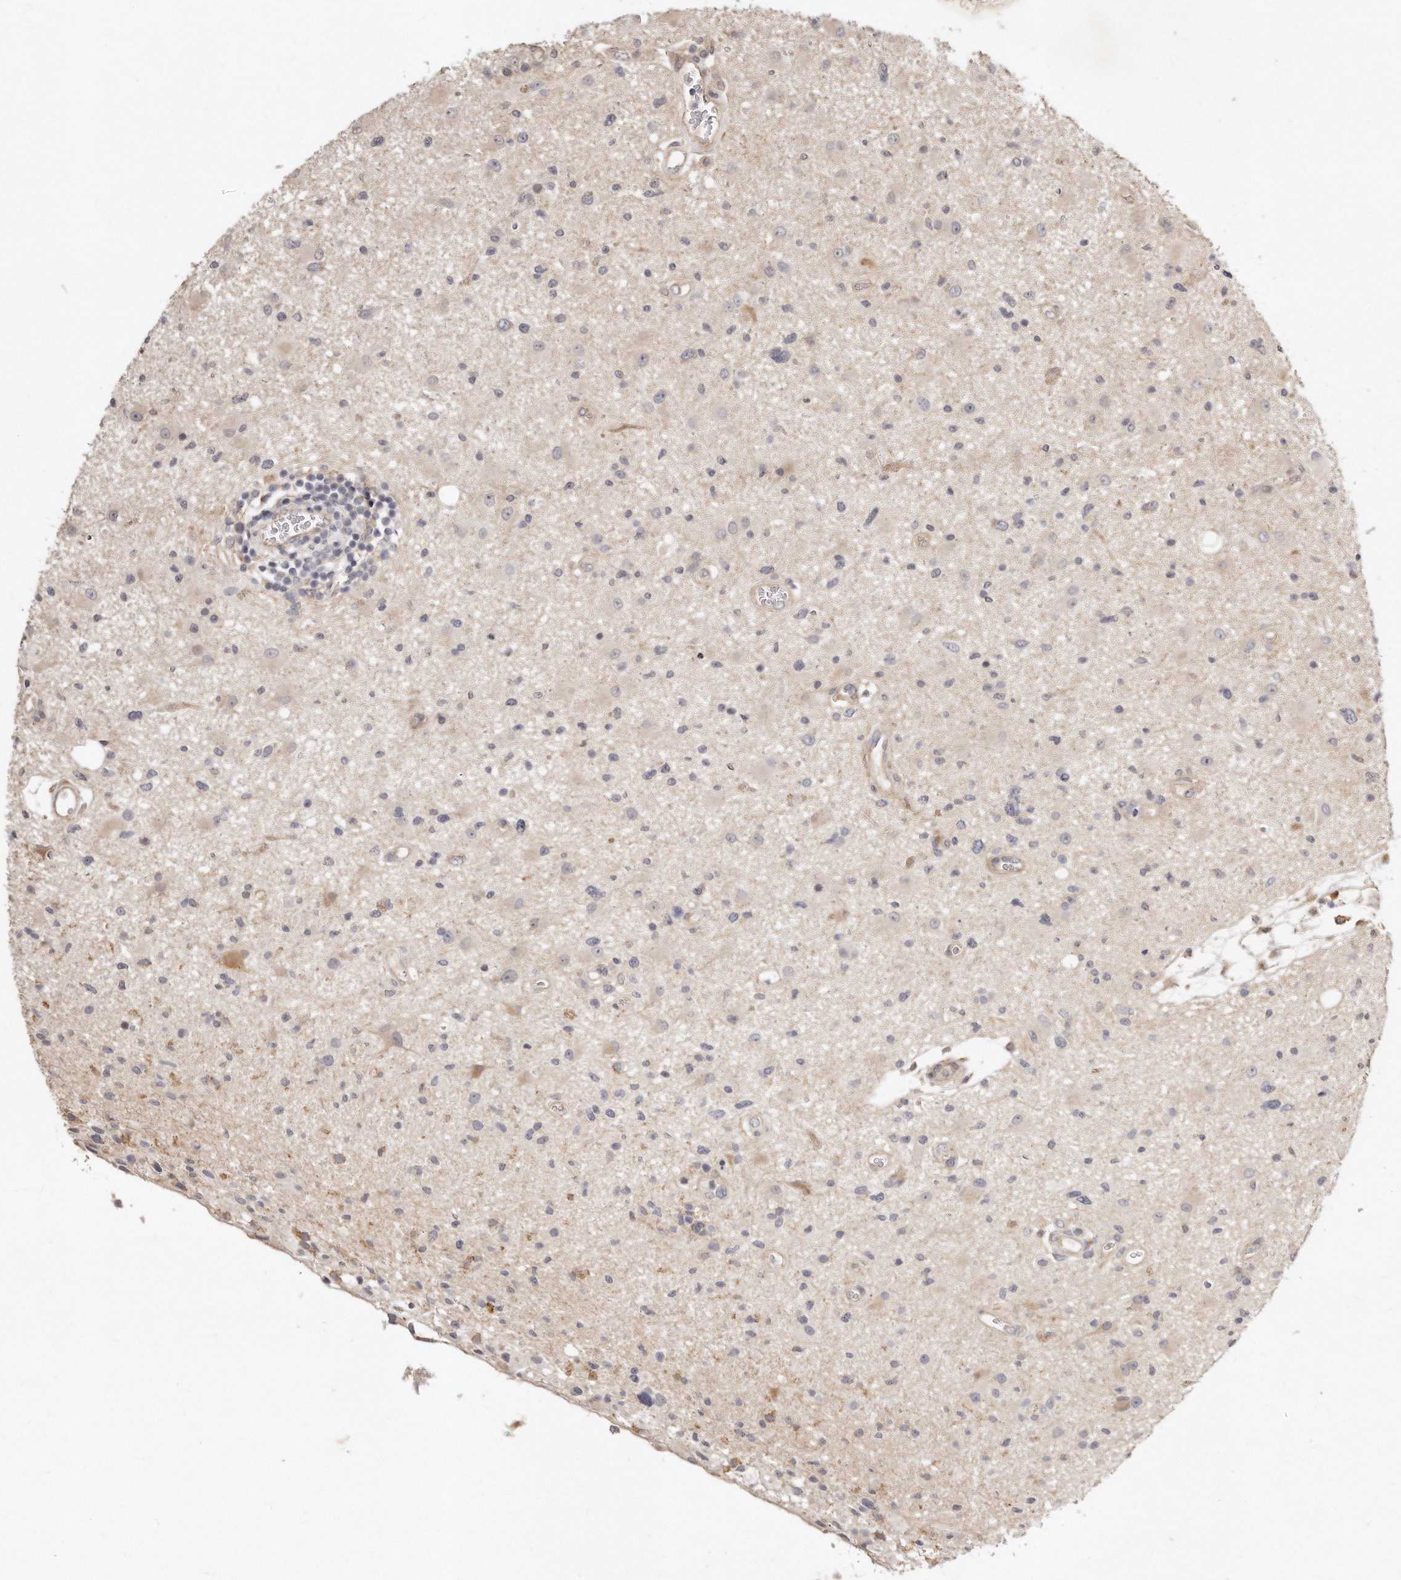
{"staining": {"intensity": "negative", "quantity": "none", "location": "none"}, "tissue": "glioma", "cell_type": "Tumor cells", "image_type": "cancer", "snomed": [{"axis": "morphology", "description": "Glioma, malignant, High grade"}, {"axis": "topography", "description": "Brain"}], "caption": "Human malignant glioma (high-grade) stained for a protein using immunohistochemistry (IHC) shows no staining in tumor cells.", "gene": "CASZ1", "patient": {"sex": "male", "age": 33}}